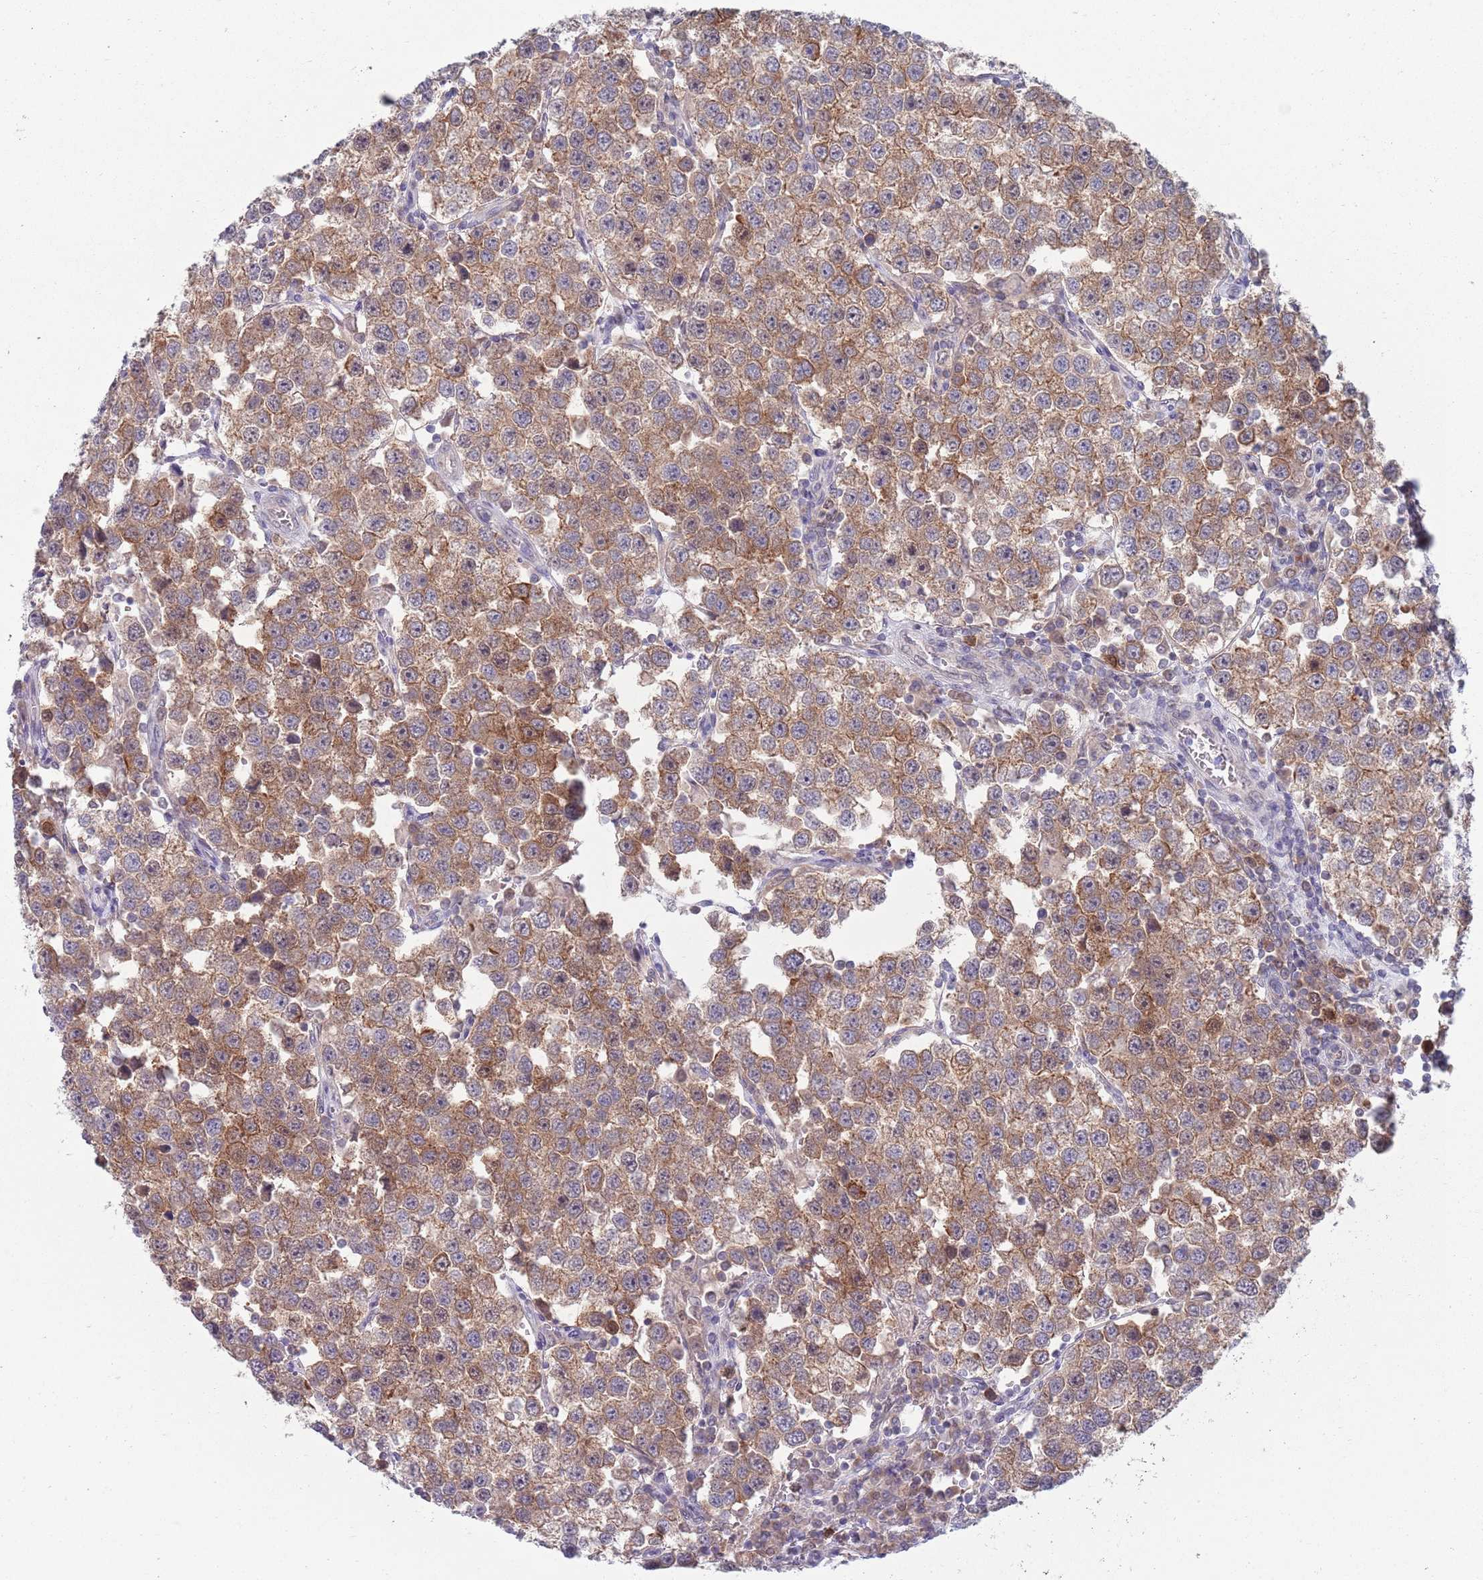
{"staining": {"intensity": "moderate", "quantity": ">75%", "location": "cytoplasmic/membranous,nuclear"}, "tissue": "testis cancer", "cell_type": "Tumor cells", "image_type": "cancer", "snomed": [{"axis": "morphology", "description": "Seminoma, NOS"}, {"axis": "topography", "description": "Testis"}], "caption": "The immunohistochemical stain shows moderate cytoplasmic/membranous and nuclear positivity in tumor cells of seminoma (testis) tissue.", "gene": "CLNS1A", "patient": {"sex": "male", "age": 37}}